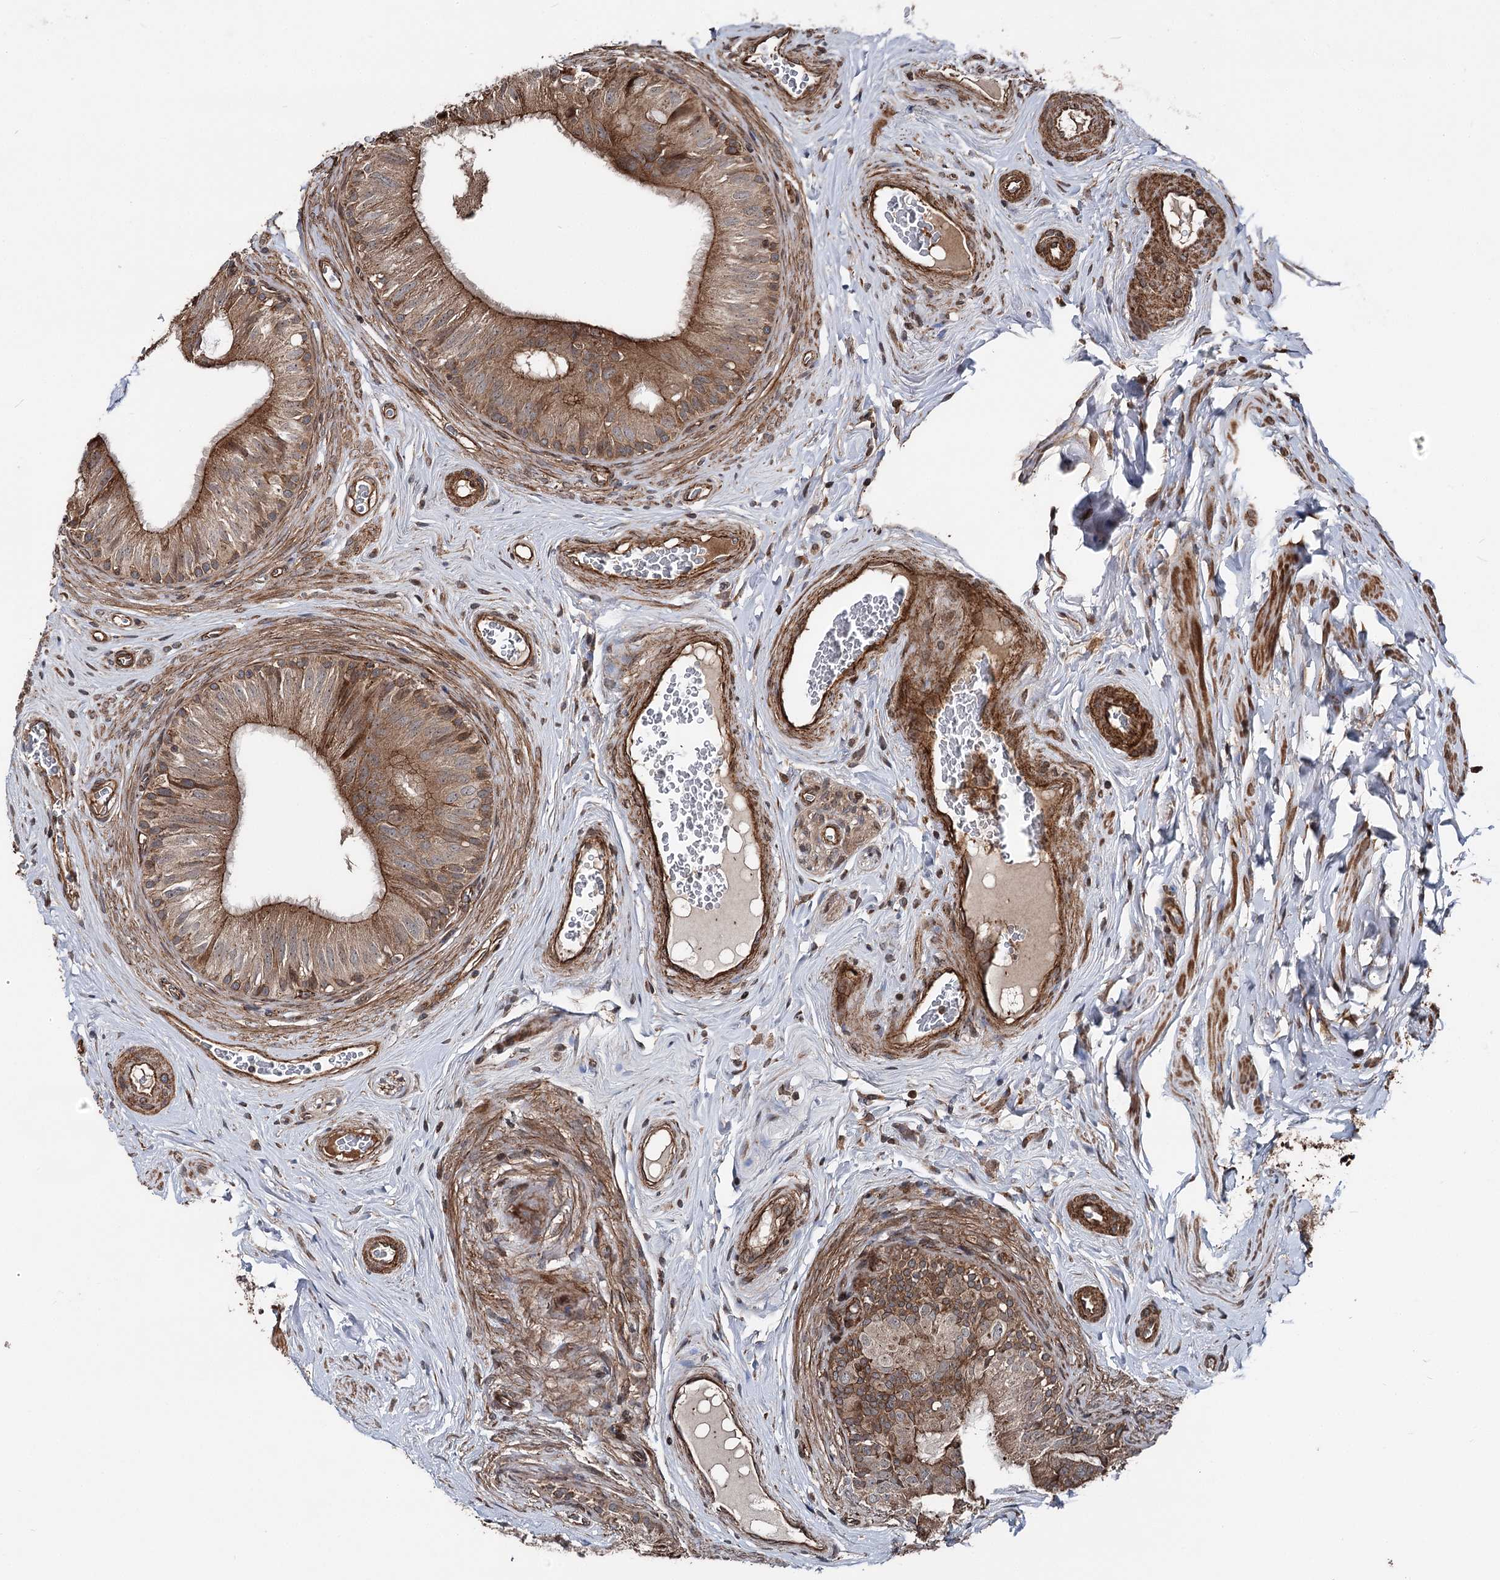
{"staining": {"intensity": "moderate", "quantity": ">75%", "location": "cytoplasmic/membranous"}, "tissue": "epididymis", "cell_type": "Glandular cells", "image_type": "normal", "snomed": [{"axis": "morphology", "description": "Normal tissue, NOS"}, {"axis": "topography", "description": "Epididymis"}], "caption": "Immunohistochemistry (DAB (3,3'-diaminobenzidine)) staining of unremarkable epididymis displays moderate cytoplasmic/membranous protein staining in approximately >75% of glandular cells.", "gene": "ITFG2", "patient": {"sex": "male", "age": 46}}